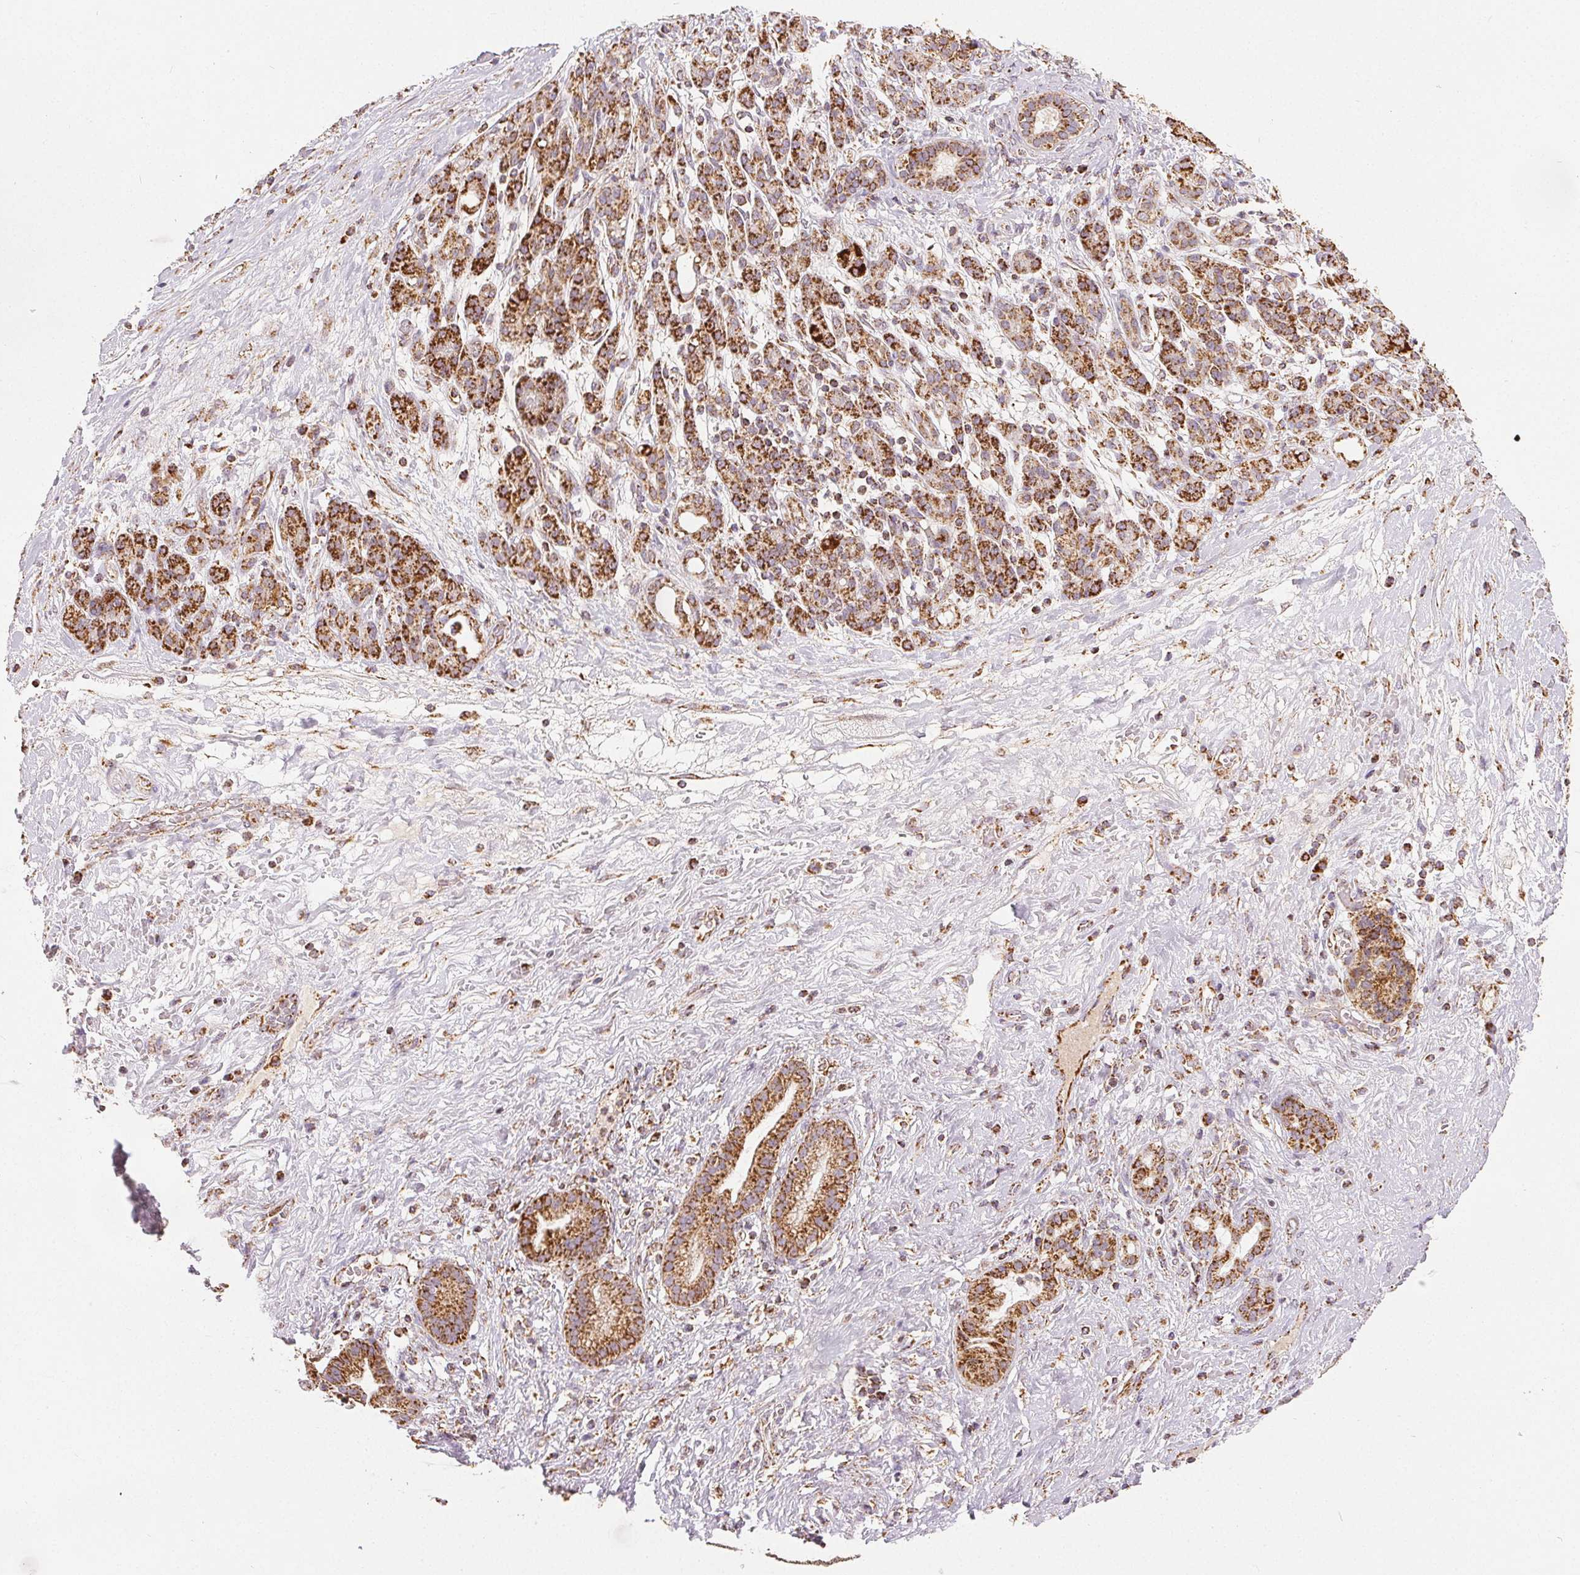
{"staining": {"intensity": "moderate", "quantity": ">75%", "location": "cytoplasmic/membranous"}, "tissue": "pancreatic cancer", "cell_type": "Tumor cells", "image_type": "cancer", "snomed": [{"axis": "morphology", "description": "Adenocarcinoma, NOS"}, {"axis": "topography", "description": "Pancreas"}], "caption": "Moderate cytoplasmic/membranous expression is seen in about >75% of tumor cells in pancreatic cancer (adenocarcinoma).", "gene": "SDHB", "patient": {"sex": "male", "age": 44}}